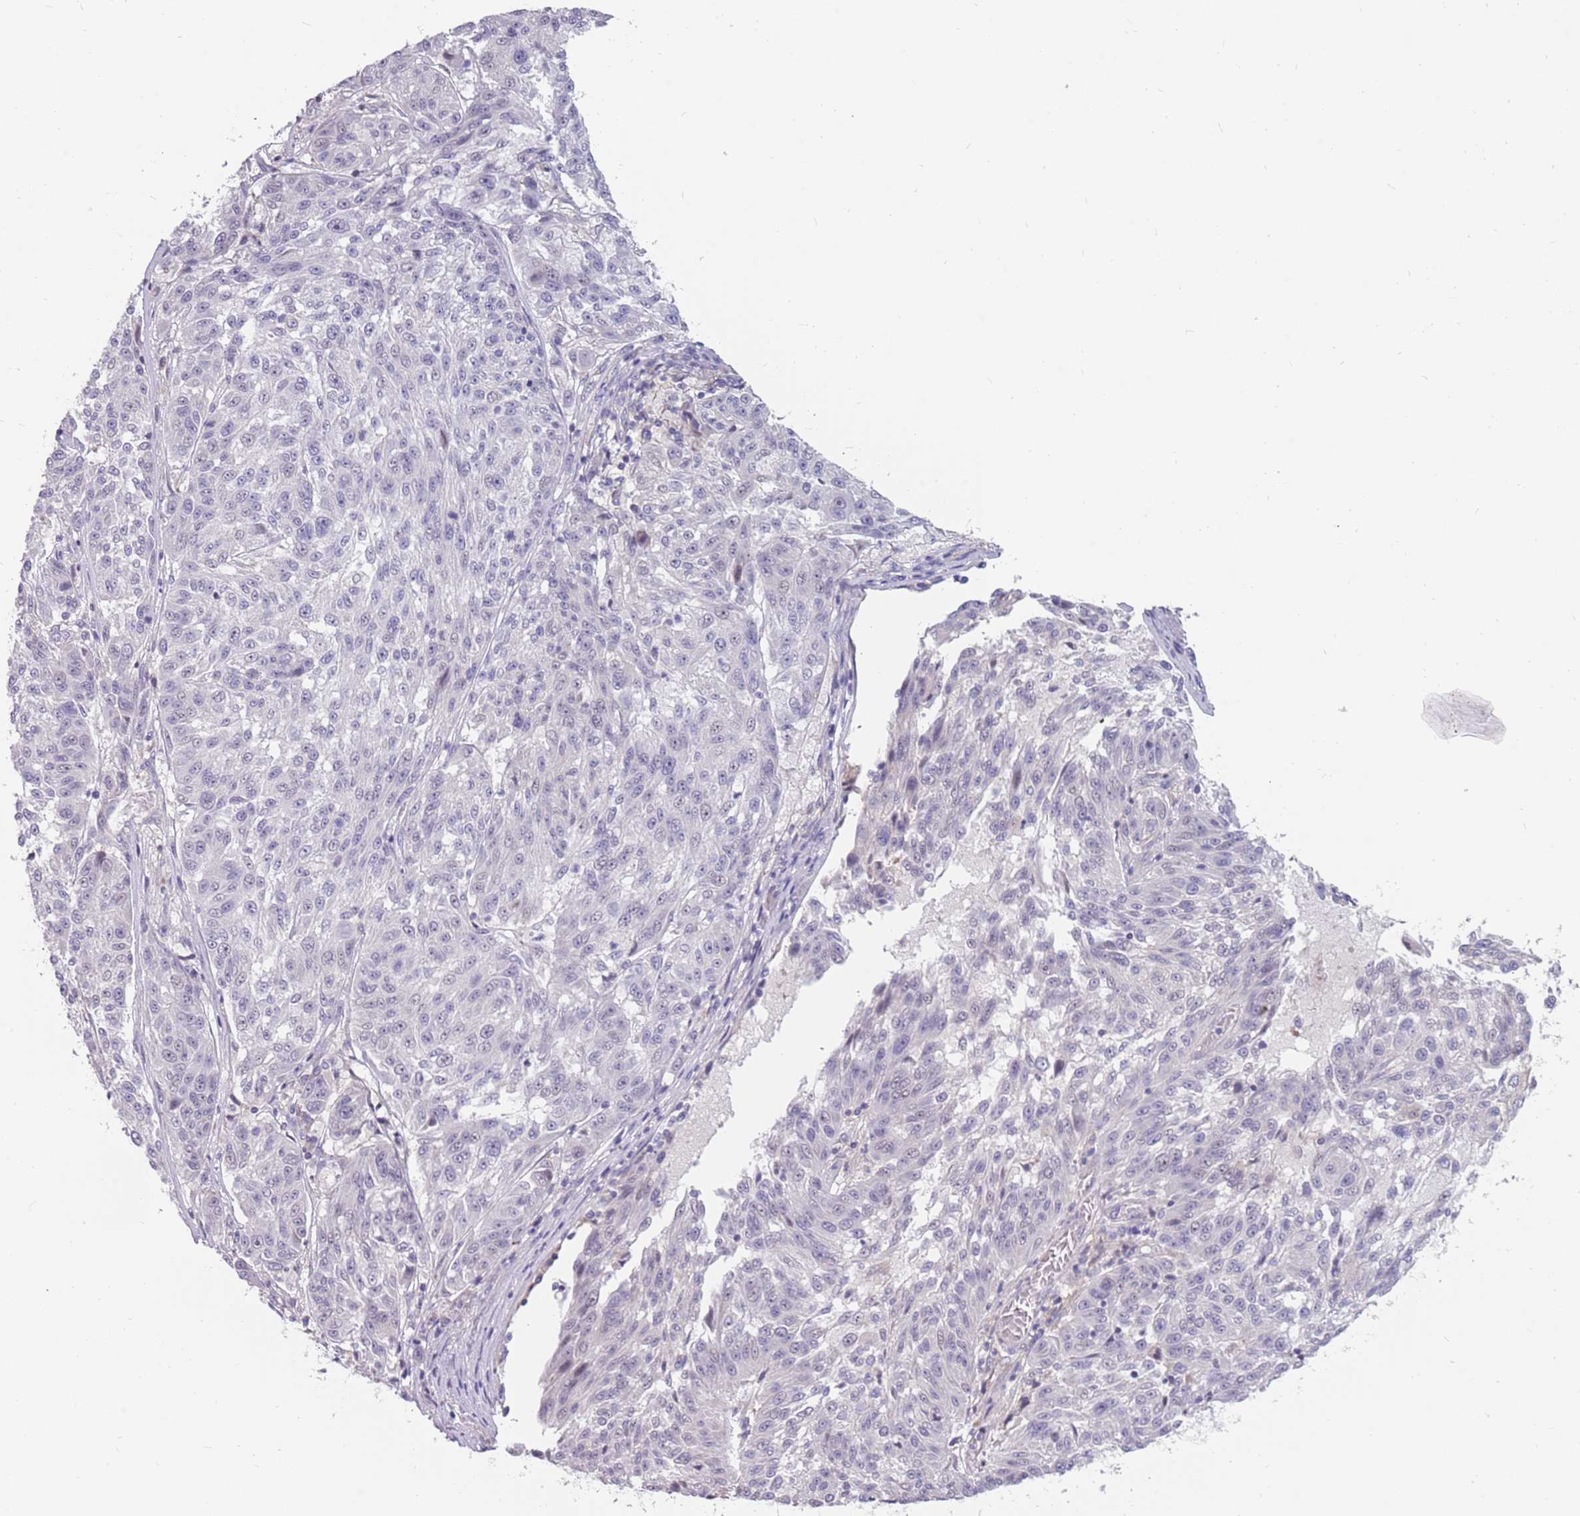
{"staining": {"intensity": "negative", "quantity": "none", "location": "none"}, "tissue": "melanoma", "cell_type": "Tumor cells", "image_type": "cancer", "snomed": [{"axis": "morphology", "description": "Malignant melanoma, NOS"}, {"axis": "topography", "description": "Skin"}], "caption": "The histopathology image displays no staining of tumor cells in melanoma. (DAB immunohistochemistry (IHC), high magnification).", "gene": "DDX4", "patient": {"sex": "male", "age": 53}}